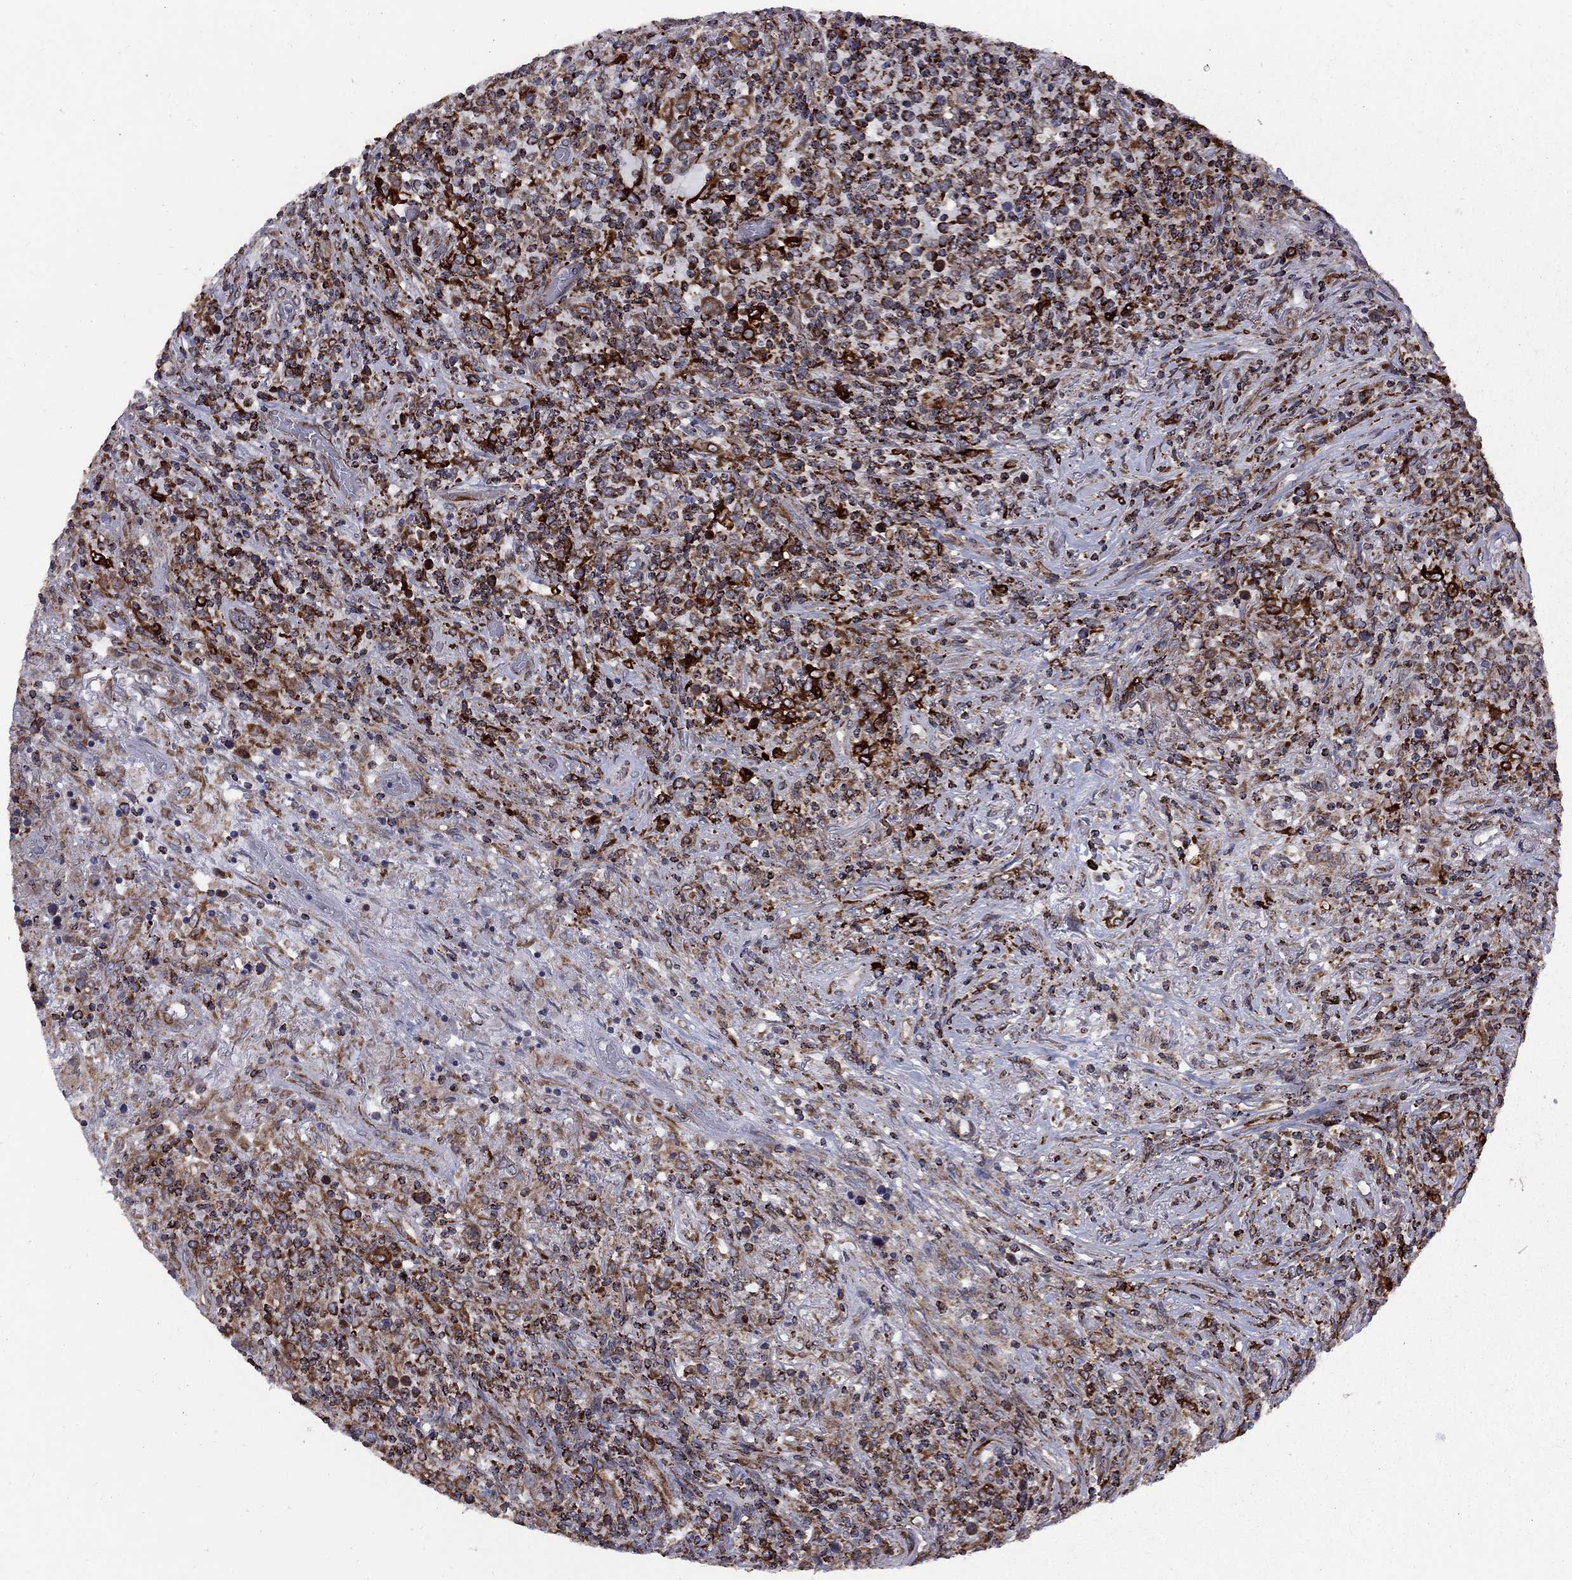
{"staining": {"intensity": "strong", "quantity": ">75%", "location": "cytoplasmic/membranous"}, "tissue": "lymphoma", "cell_type": "Tumor cells", "image_type": "cancer", "snomed": [{"axis": "morphology", "description": "Malignant lymphoma, non-Hodgkin's type, High grade"}, {"axis": "topography", "description": "Lung"}], "caption": "Immunohistochemistry (IHC) of malignant lymphoma, non-Hodgkin's type (high-grade) exhibits high levels of strong cytoplasmic/membranous expression in about >75% of tumor cells.", "gene": "CLPTM1", "patient": {"sex": "male", "age": 79}}